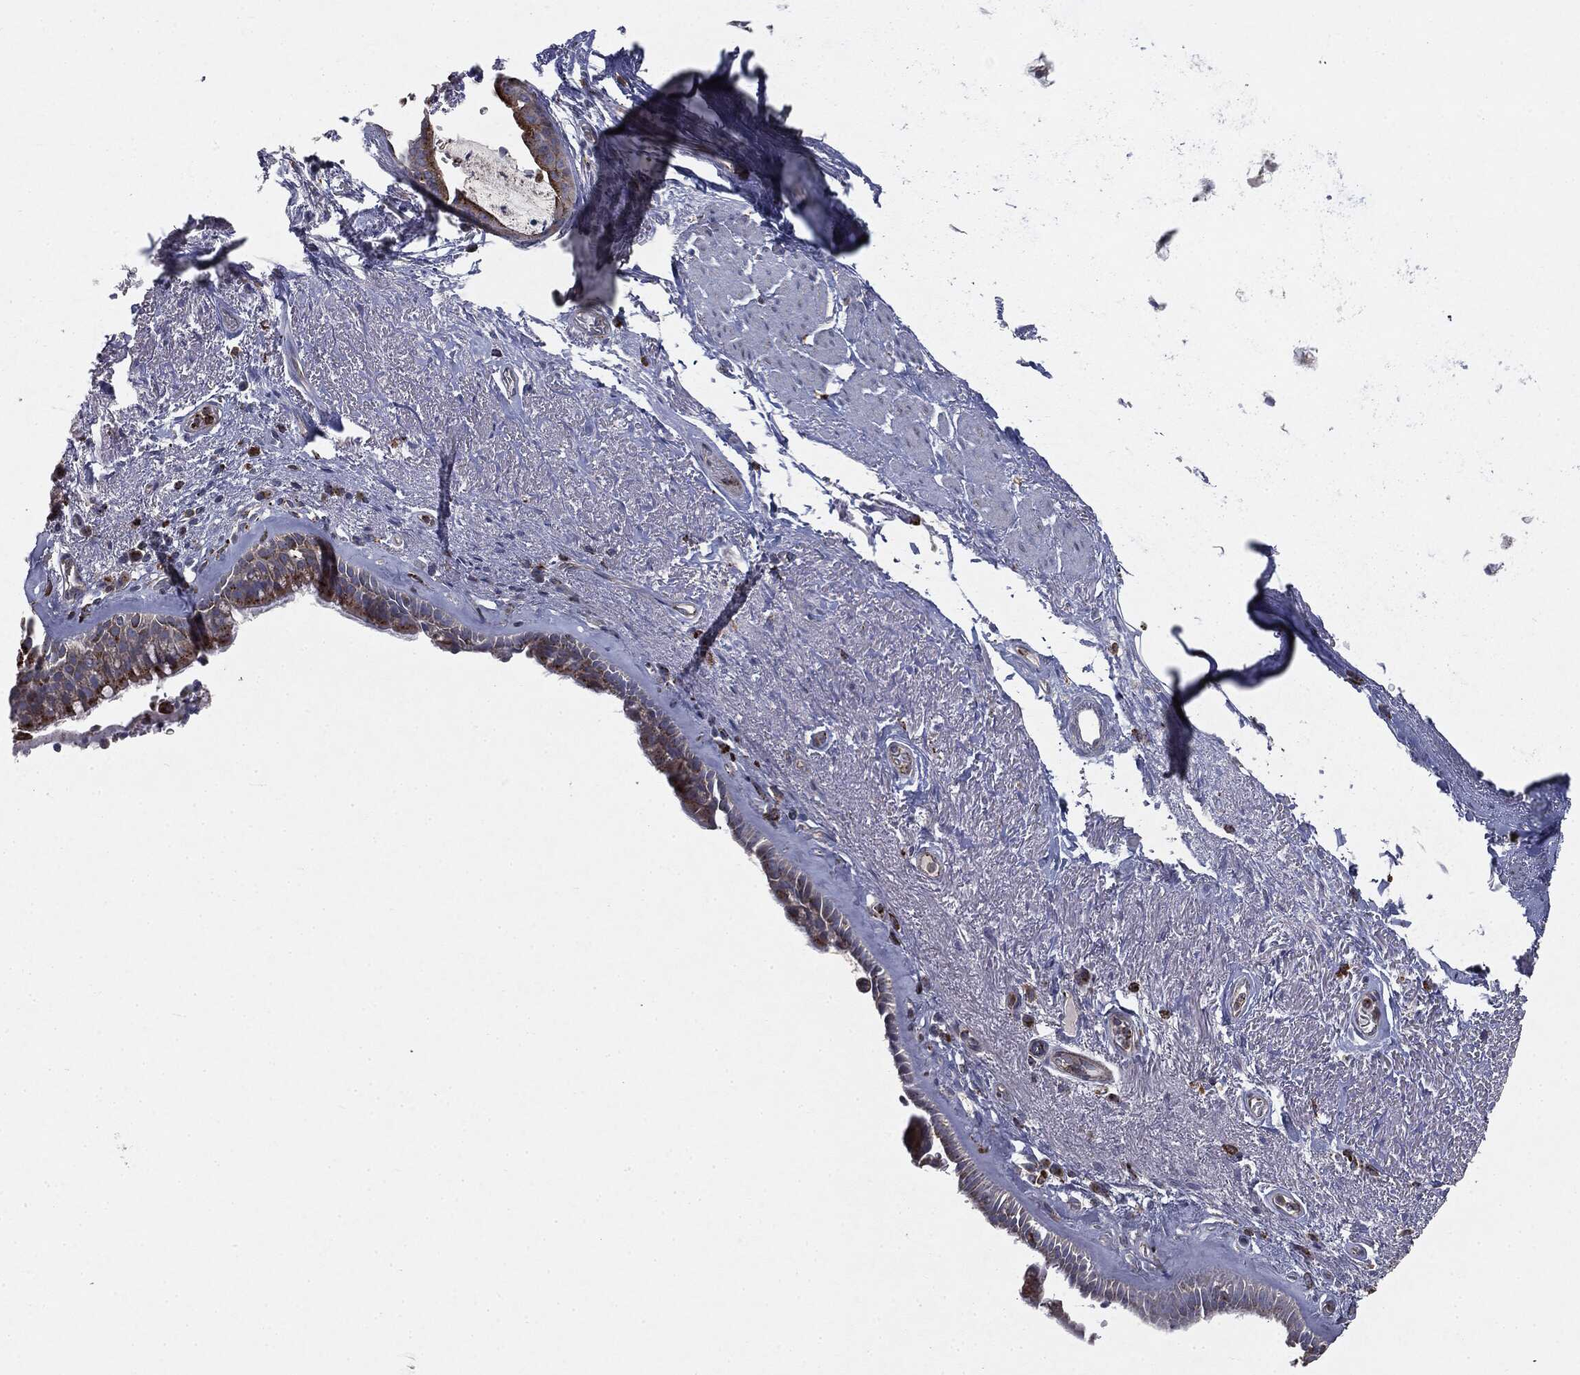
{"staining": {"intensity": "moderate", "quantity": "25%-75%", "location": "cytoplasmic/membranous"}, "tissue": "bronchus", "cell_type": "Respiratory epithelial cells", "image_type": "normal", "snomed": [{"axis": "morphology", "description": "Normal tissue, NOS"}, {"axis": "topography", "description": "Bronchus"}], "caption": "This is a histology image of immunohistochemistry (IHC) staining of normal bronchus, which shows moderate positivity in the cytoplasmic/membranous of respiratory epithelial cells.", "gene": "CTSA", "patient": {"sex": "male", "age": 82}}